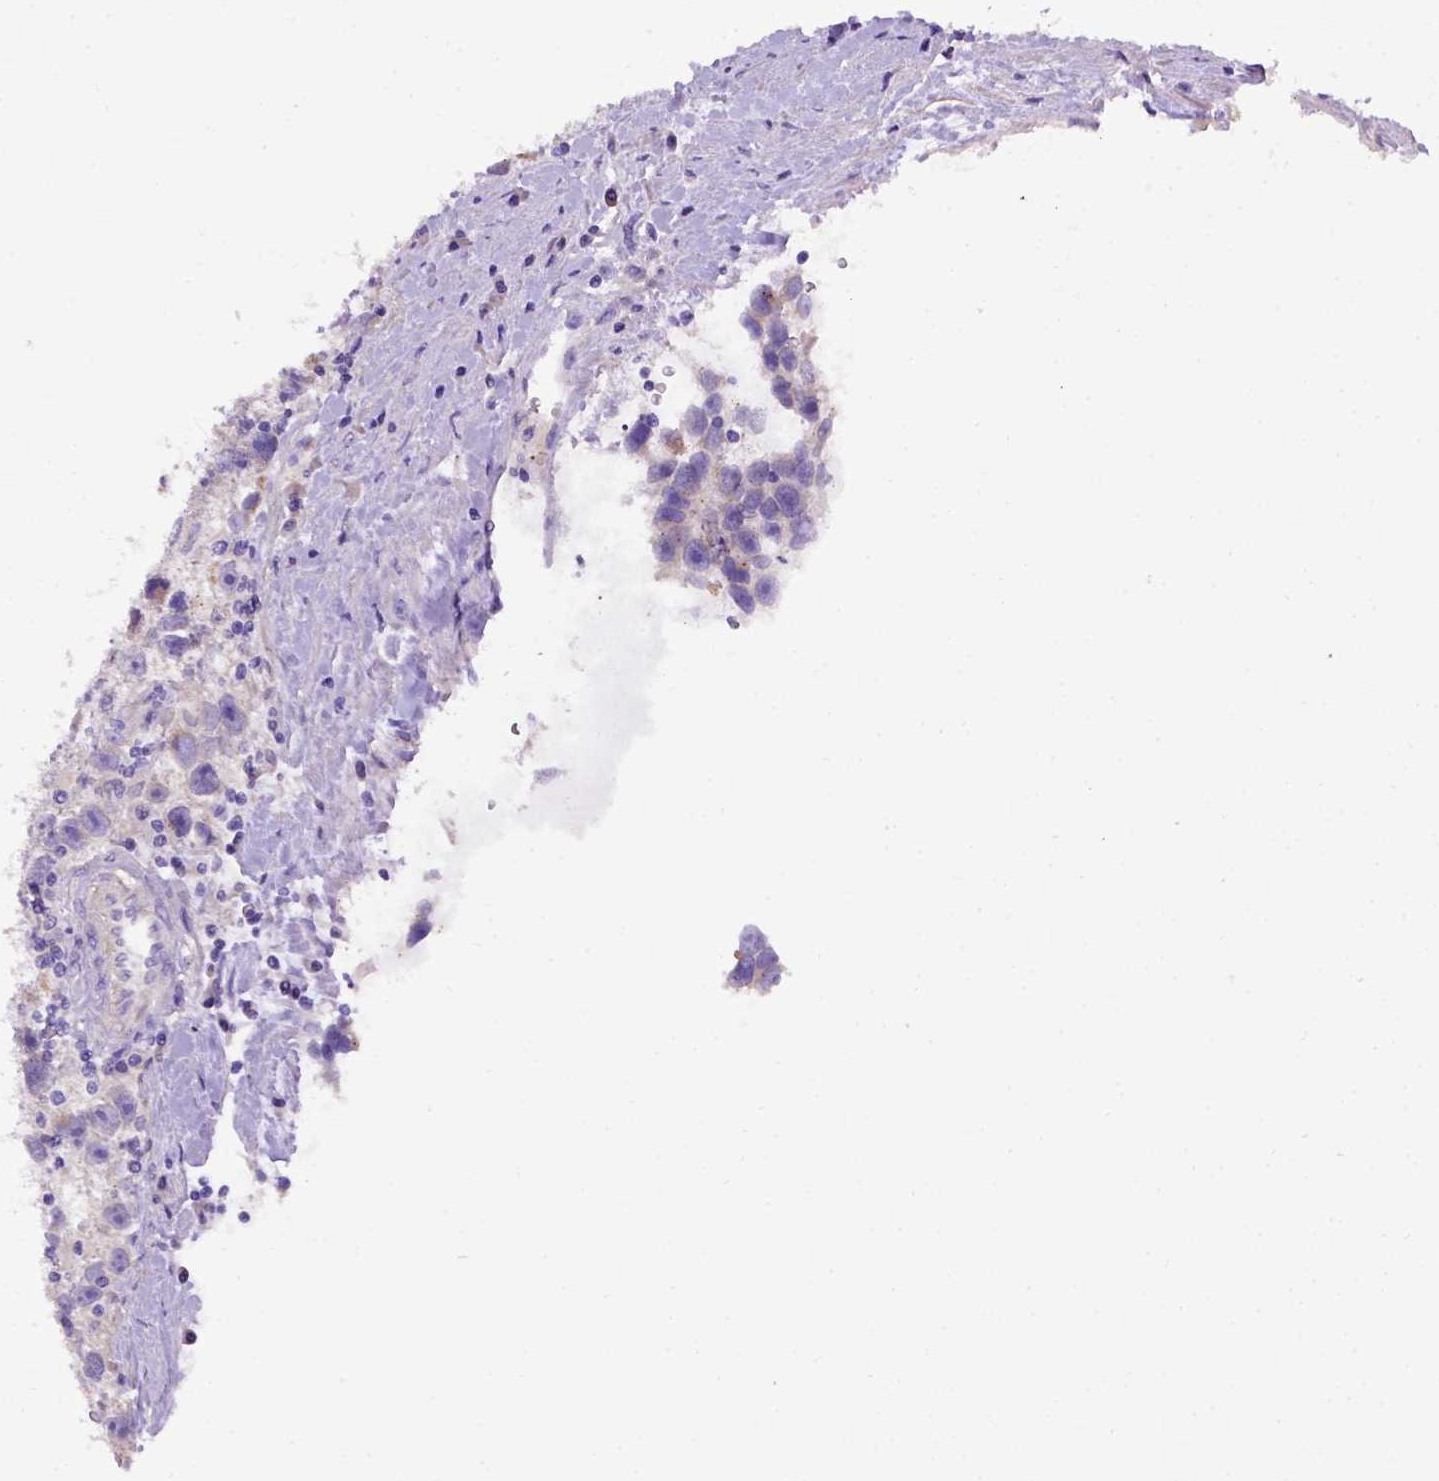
{"staining": {"intensity": "negative", "quantity": "none", "location": "none"}, "tissue": "testis cancer", "cell_type": "Tumor cells", "image_type": "cancer", "snomed": [{"axis": "morphology", "description": "Seminoma, NOS"}, {"axis": "topography", "description": "Testis"}], "caption": "This is a image of IHC staining of testis cancer, which shows no positivity in tumor cells. Brightfield microscopy of IHC stained with DAB (3,3'-diaminobenzidine) (brown) and hematoxylin (blue), captured at high magnification.", "gene": "ADAM12", "patient": {"sex": "male", "age": 43}}